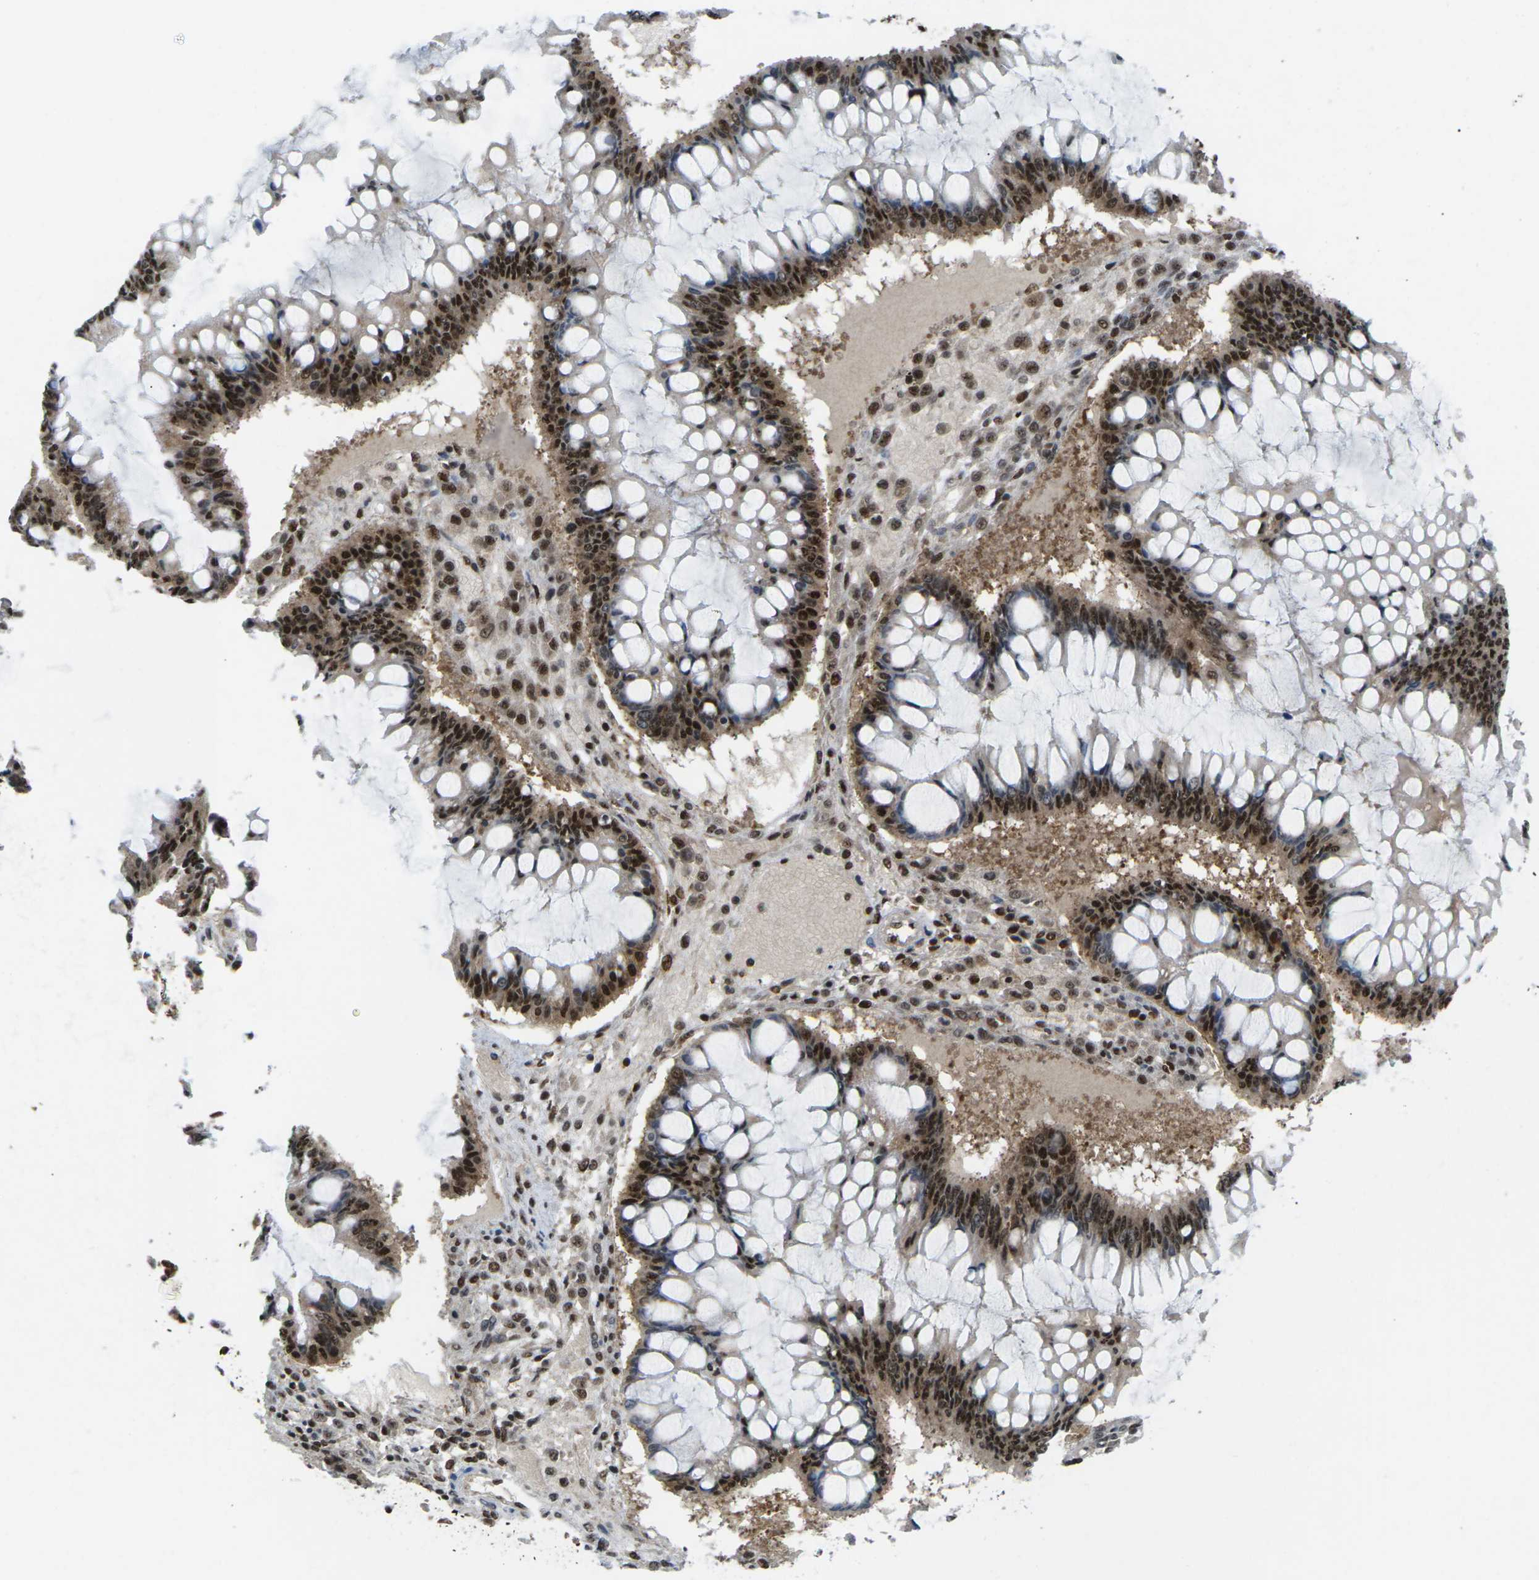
{"staining": {"intensity": "strong", "quantity": ">75%", "location": "cytoplasmic/membranous,nuclear"}, "tissue": "ovarian cancer", "cell_type": "Tumor cells", "image_type": "cancer", "snomed": [{"axis": "morphology", "description": "Cystadenocarcinoma, mucinous, NOS"}, {"axis": "topography", "description": "Ovary"}], "caption": "Tumor cells display high levels of strong cytoplasmic/membranous and nuclear positivity in about >75% of cells in human ovarian cancer (mucinous cystadenocarcinoma). (brown staining indicates protein expression, while blue staining denotes nuclei).", "gene": "MAGOH", "patient": {"sex": "female", "age": 73}}